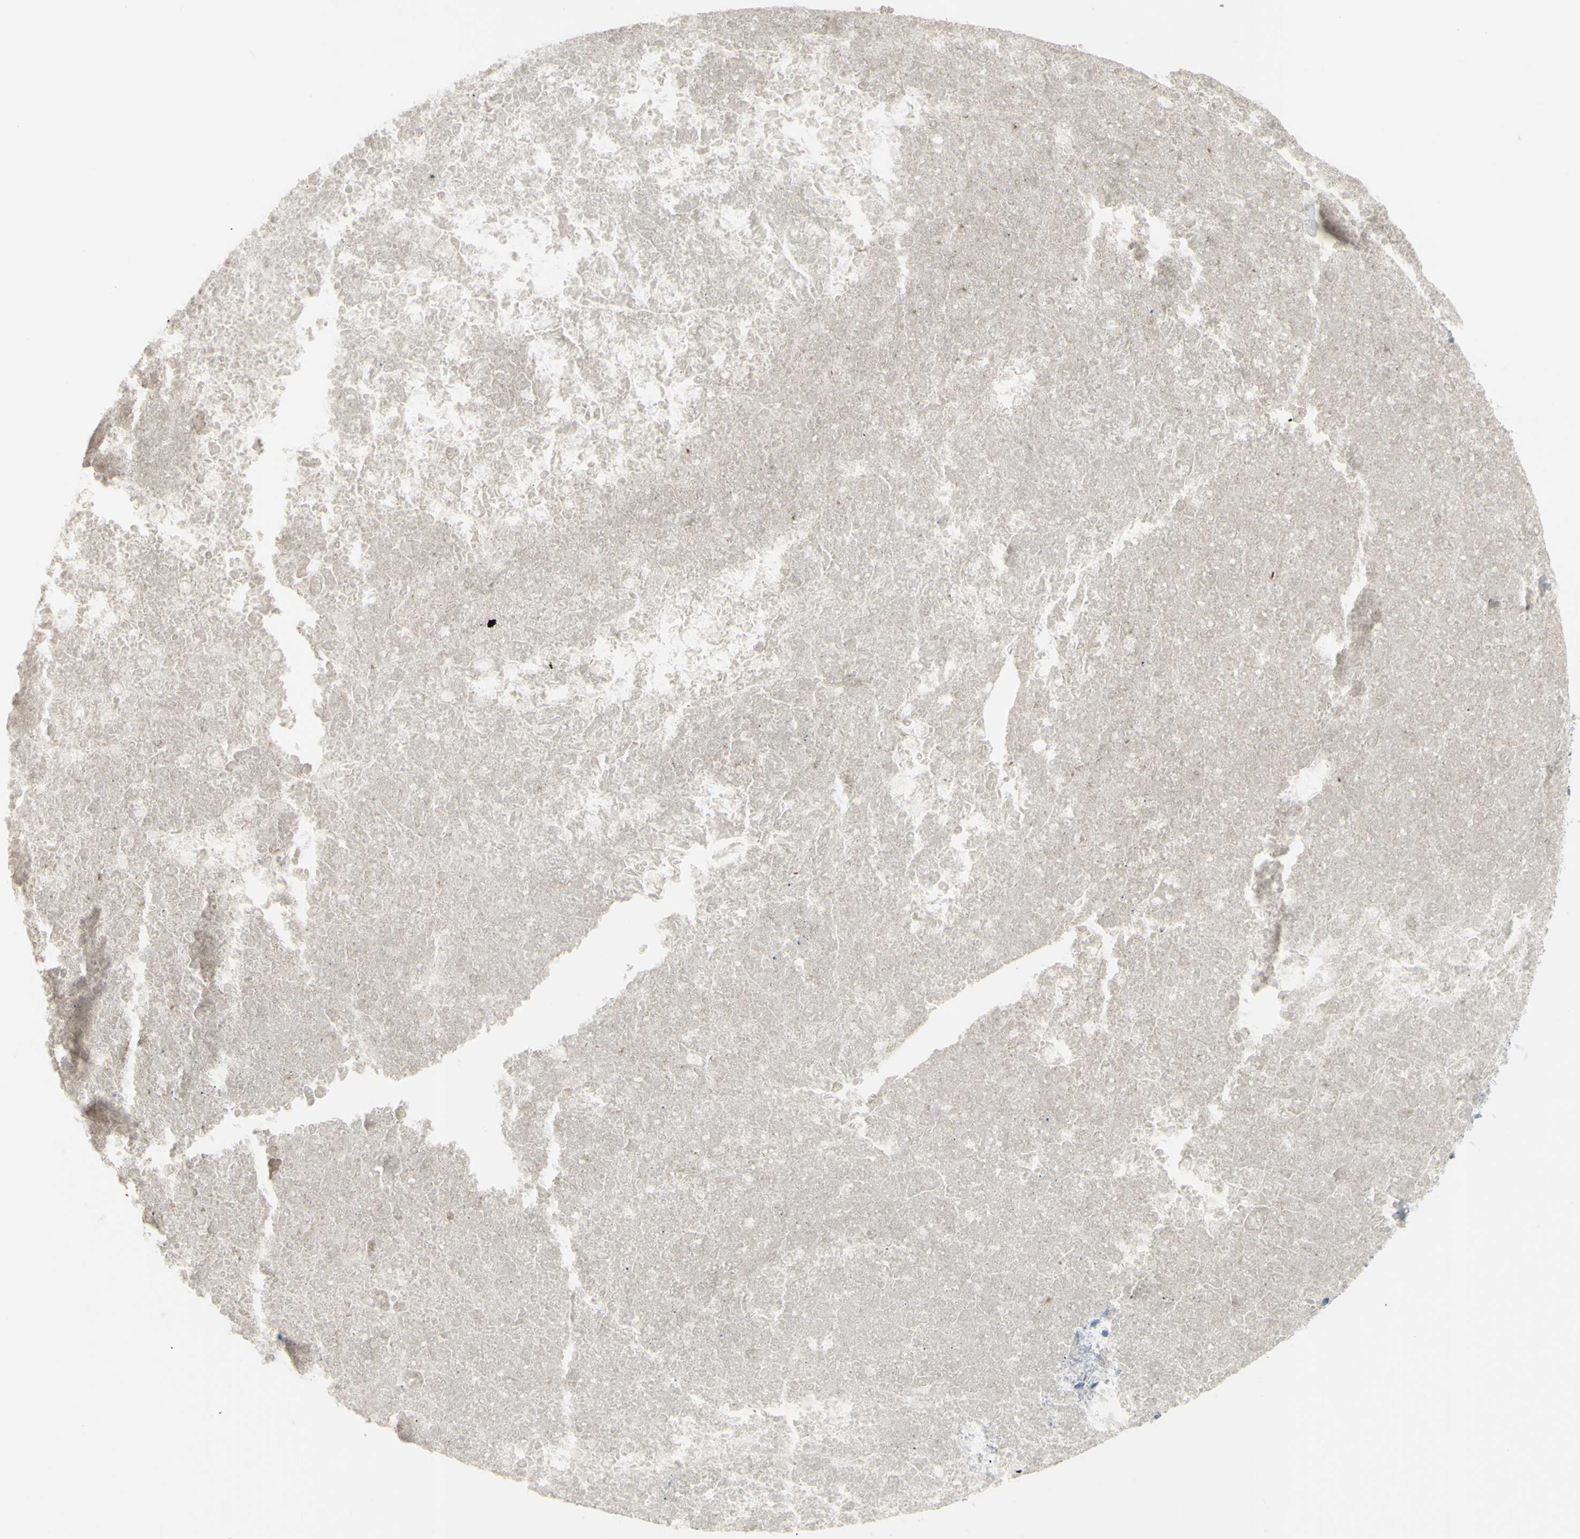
{"staining": {"intensity": "negative", "quantity": "none", "location": "none"}, "tissue": "ovarian cancer", "cell_type": "Tumor cells", "image_type": "cancer", "snomed": [{"axis": "morphology", "description": "Cystadenocarcinoma, mucinous, NOS"}, {"axis": "topography", "description": "Ovary"}], "caption": "This is a micrograph of immunohistochemistry (IHC) staining of mucinous cystadenocarcinoma (ovarian), which shows no positivity in tumor cells.", "gene": "RAB3A", "patient": {"sex": "female", "age": 37}}